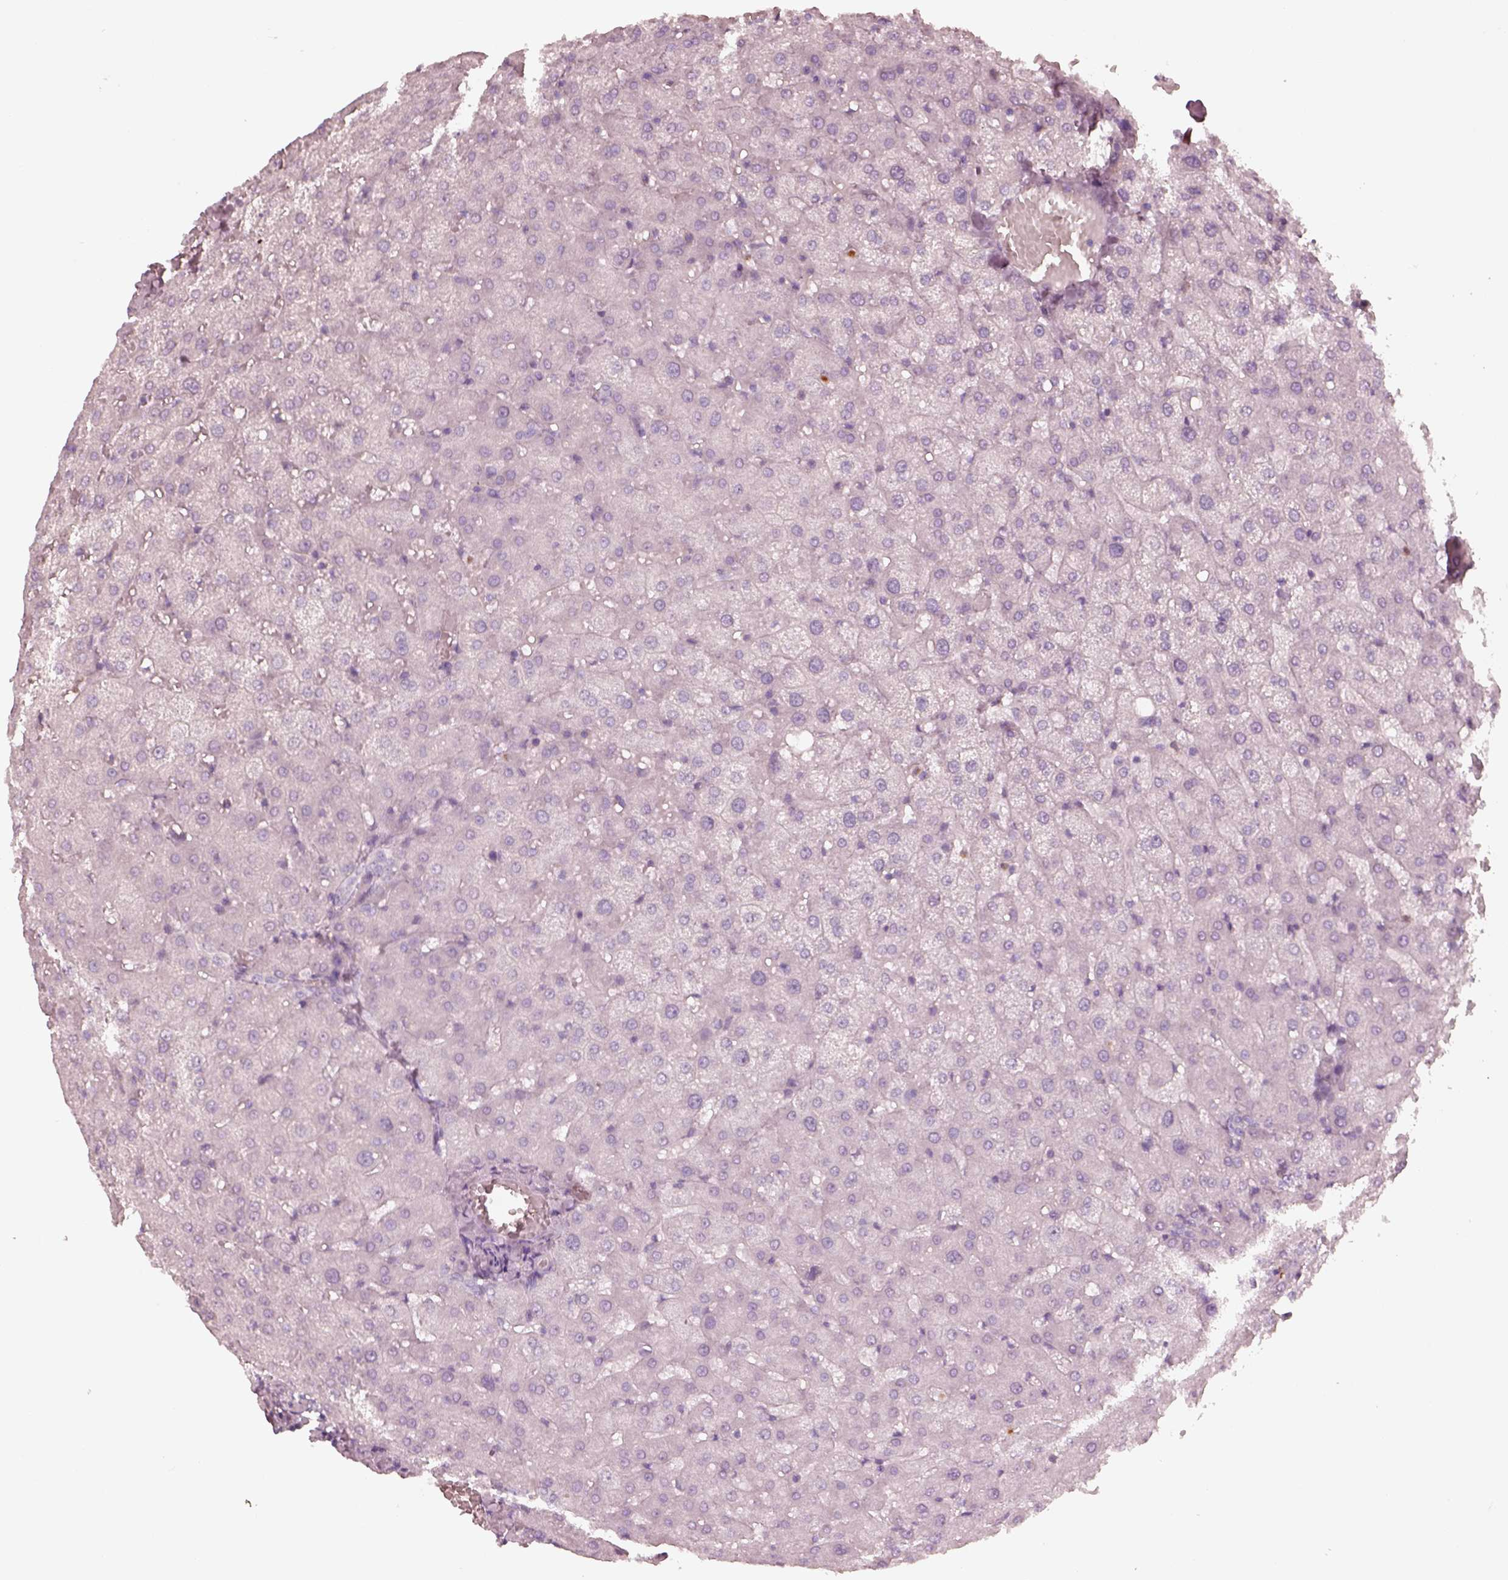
{"staining": {"intensity": "negative", "quantity": "none", "location": "none"}, "tissue": "liver", "cell_type": "Cholangiocytes", "image_type": "normal", "snomed": [{"axis": "morphology", "description": "Normal tissue, NOS"}, {"axis": "topography", "description": "Liver"}], "caption": "Photomicrograph shows no significant protein positivity in cholangiocytes of unremarkable liver.", "gene": "GPRIN1", "patient": {"sex": "female", "age": 50}}